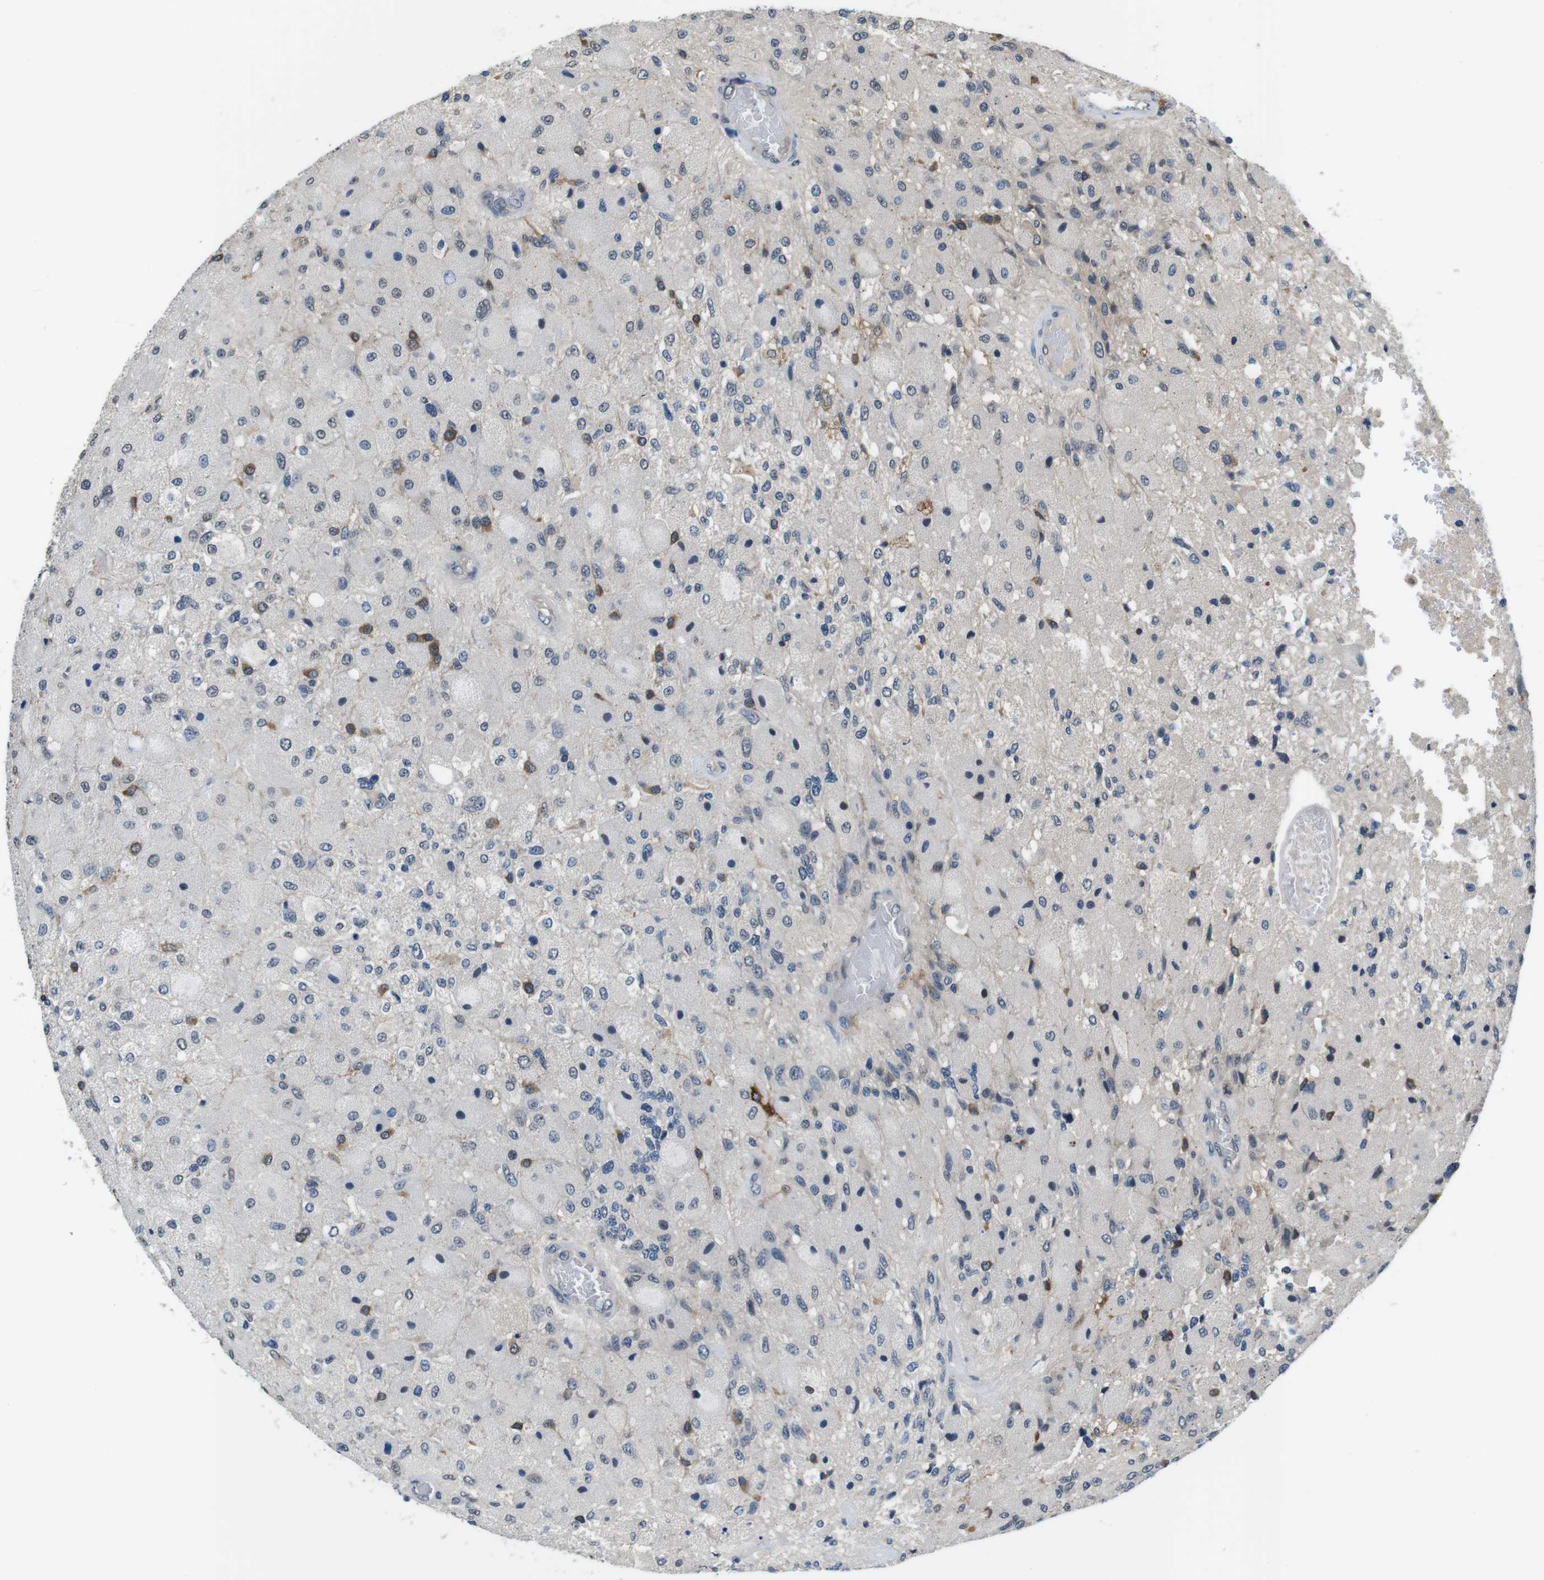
{"staining": {"intensity": "moderate", "quantity": "<25%", "location": "cytoplasmic/membranous"}, "tissue": "glioma", "cell_type": "Tumor cells", "image_type": "cancer", "snomed": [{"axis": "morphology", "description": "Normal tissue, NOS"}, {"axis": "morphology", "description": "Glioma, malignant, High grade"}, {"axis": "topography", "description": "Cerebral cortex"}], "caption": "Immunohistochemical staining of human malignant glioma (high-grade) reveals low levels of moderate cytoplasmic/membranous protein expression in about <25% of tumor cells.", "gene": "CD163L1", "patient": {"sex": "male", "age": 77}}